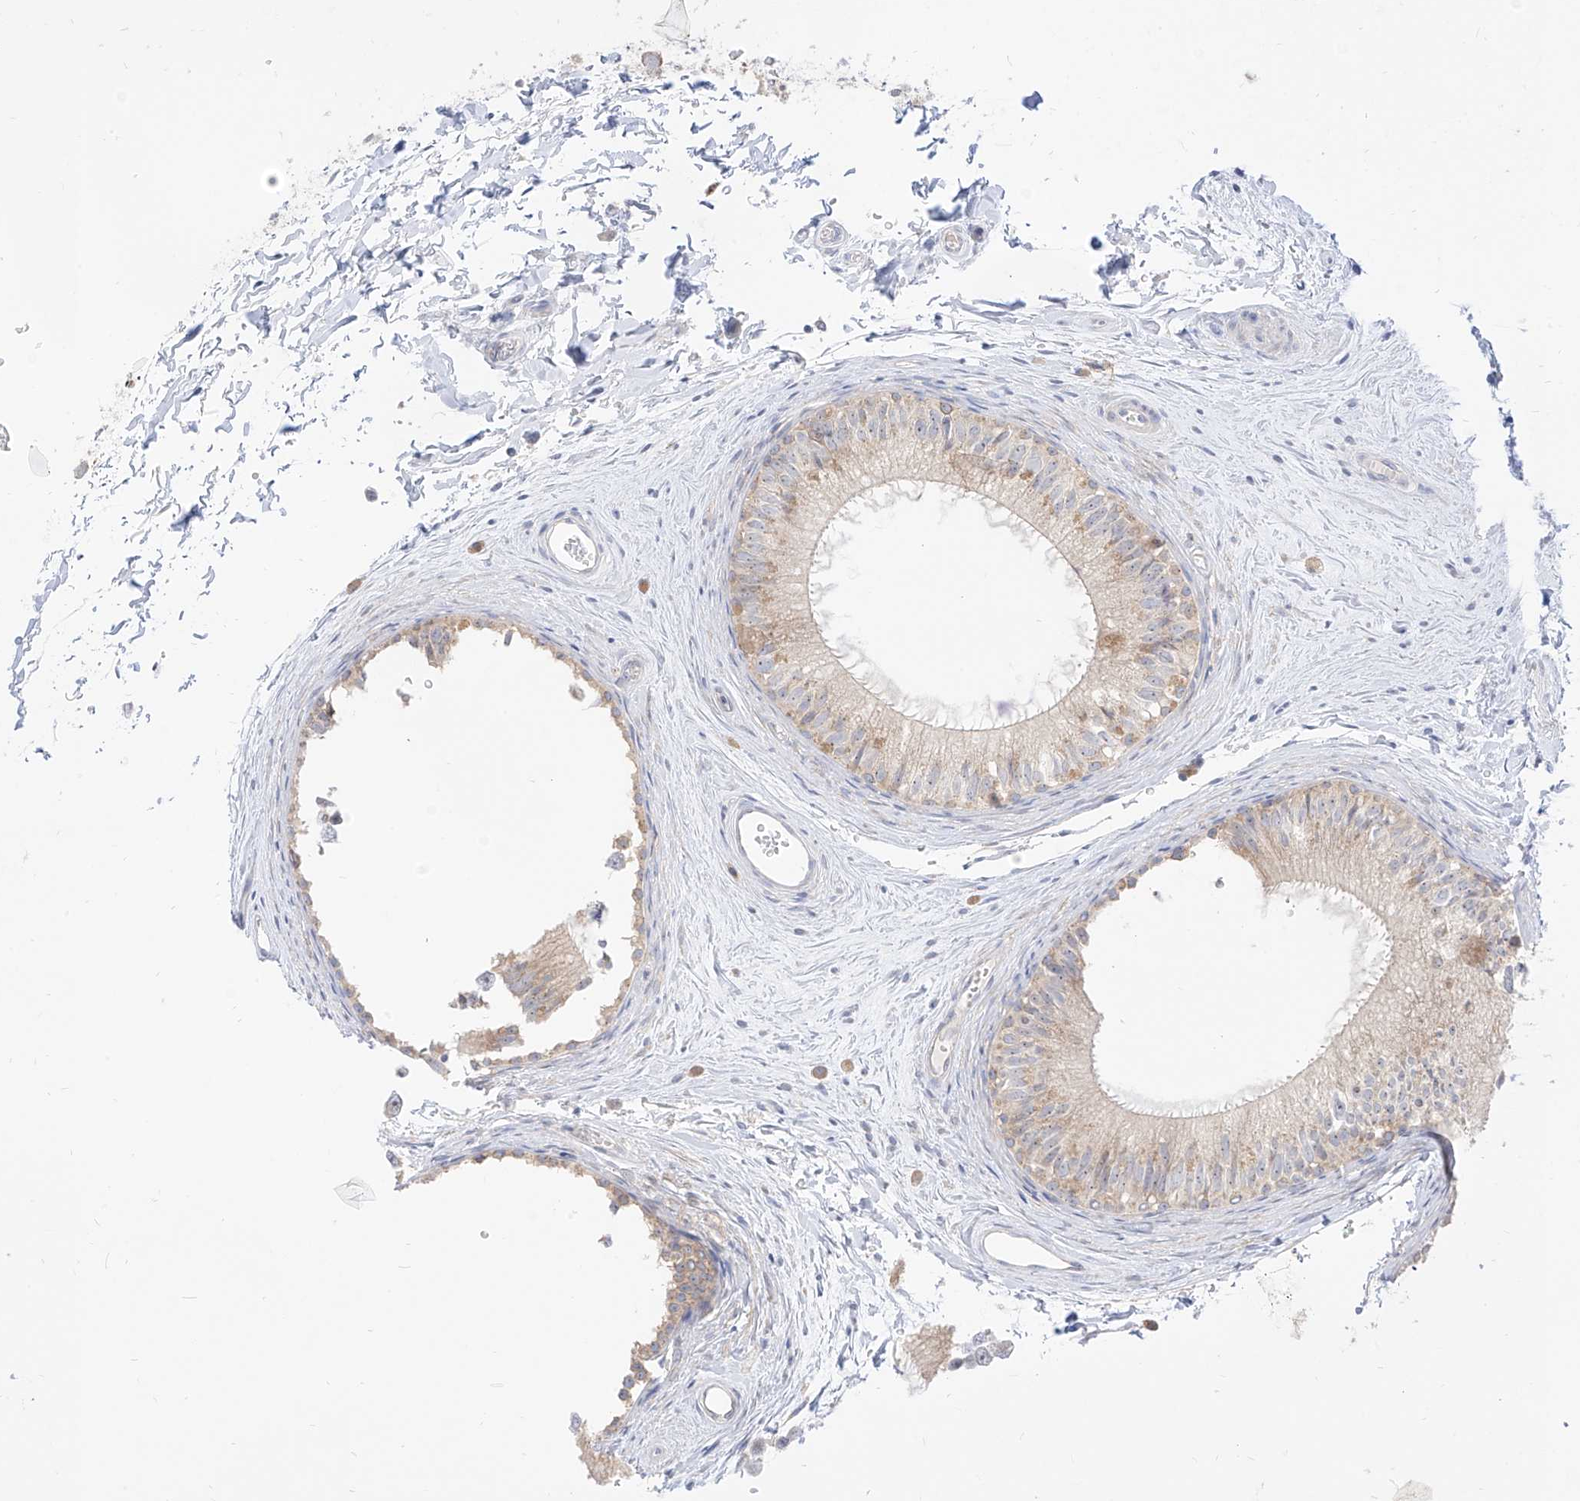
{"staining": {"intensity": "weak", "quantity": "25%-75%", "location": "cytoplasmic/membranous"}, "tissue": "epididymis", "cell_type": "Glandular cells", "image_type": "normal", "snomed": [{"axis": "morphology", "description": "Normal tissue, NOS"}, {"axis": "topography", "description": "Epididymis"}], "caption": "Immunohistochemical staining of unremarkable human epididymis exhibits 25%-75% levels of weak cytoplasmic/membranous protein staining in about 25%-75% of glandular cells.", "gene": "SYTL3", "patient": {"sex": "male", "age": 34}}